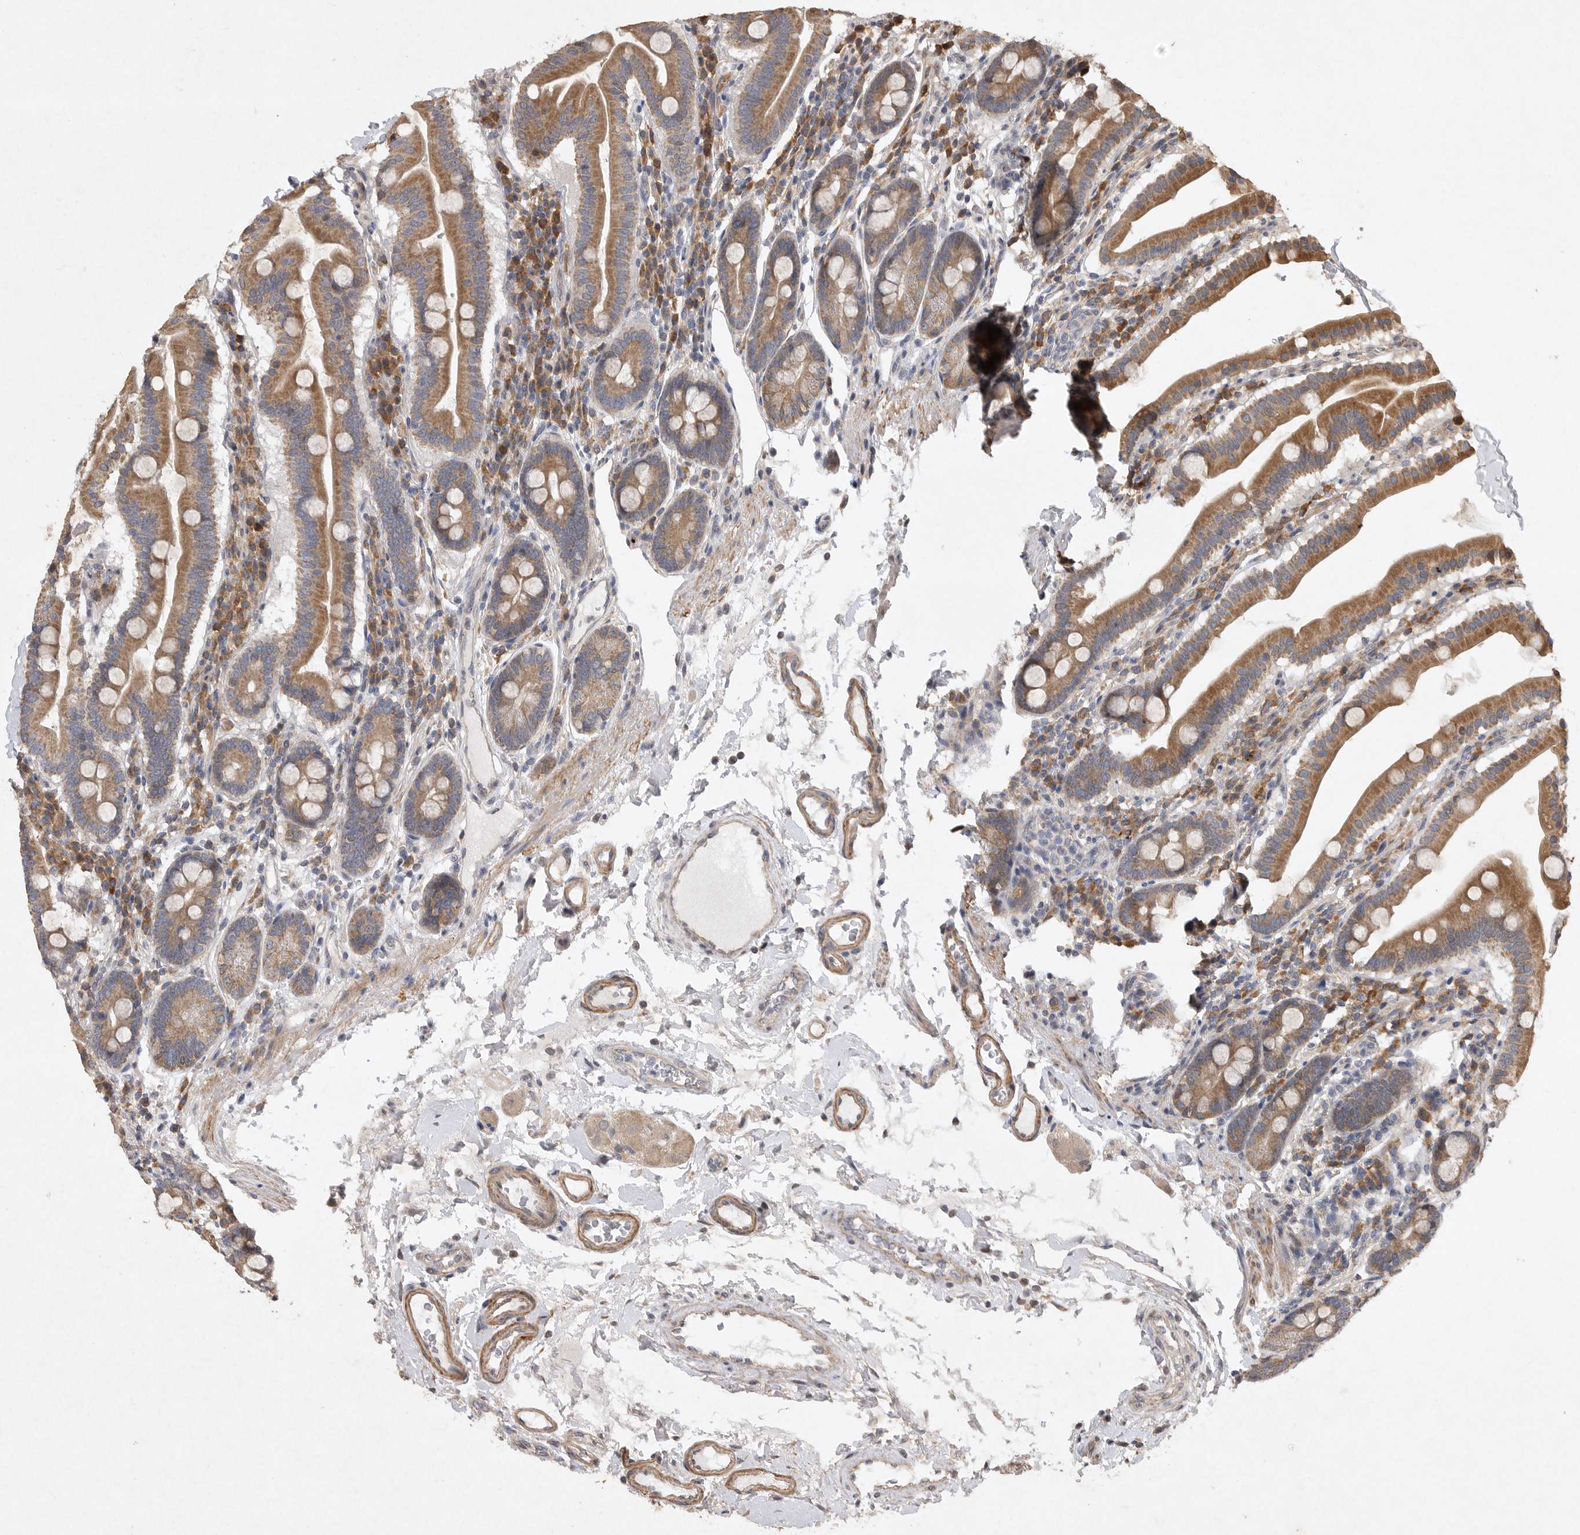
{"staining": {"intensity": "moderate", "quantity": ">75%", "location": "cytoplasmic/membranous"}, "tissue": "duodenum", "cell_type": "Glandular cells", "image_type": "normal", "snomed": [{"axis": "morphology", "description": "Normal tissue, NOS"}, {"axis": "morphology", "description": "Adenocarcinoma, NOS"}, {"axis": "topography", "description": "Pancreas"}, {"axis": "topography", "description": "Duodenum"}], "caption": "Immunohistochemical staining of unremarkable human duodenum exhibits moderate cytoplasmic/membranous protein positivity in about >75% of glandular cells. Using DAB (brown) and hematoxylin (blue) stains, captured at high magnification using brightfield microscopy.", "gene": "EDEM3", "patient": {"sex": "male", "age": 50}}